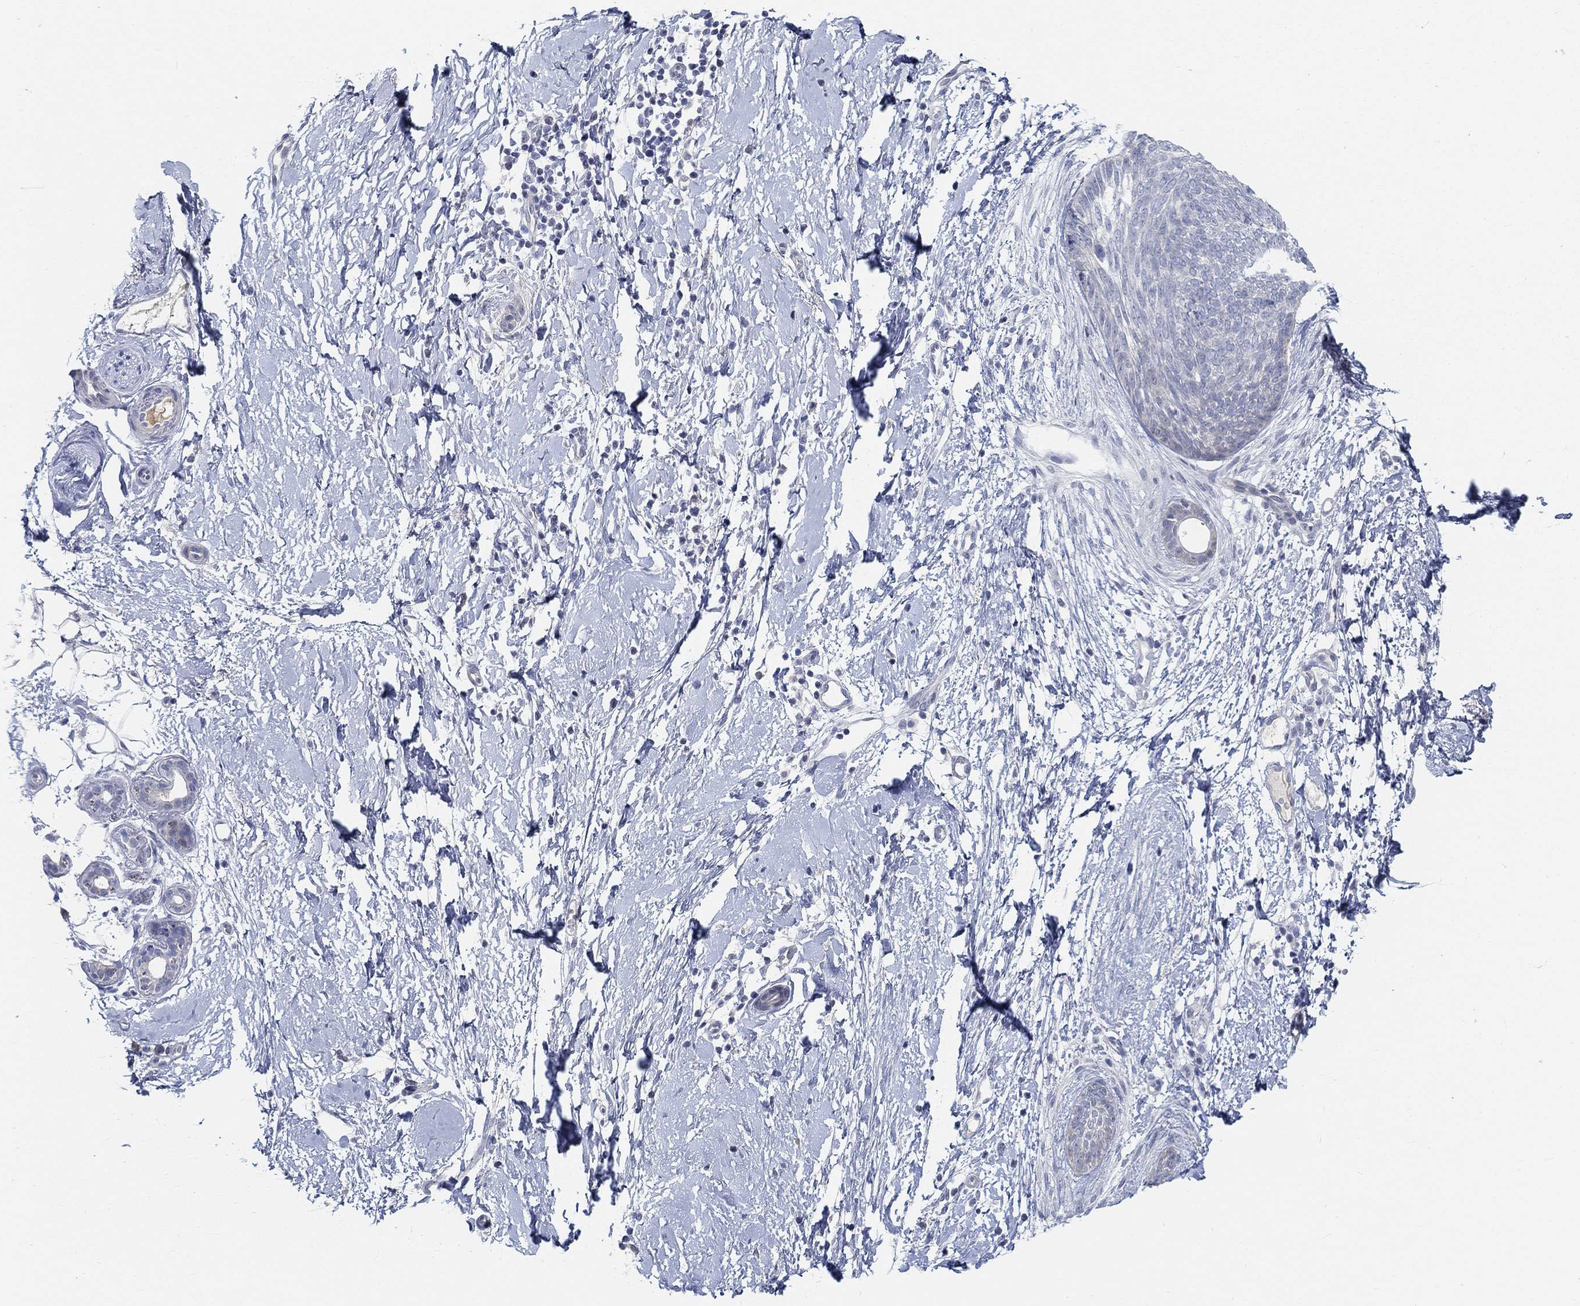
{"staining": {"intensity": "negative", "quantity": "none", "location": "none"}, "tissue": "skin cancer", "cell_type": "Tumor cells", "image_type": "cancer", "snomed": [{"axis": "morphology", "description": "Normal tissue, NOS"}, {"axis": "morphology", "description": "Basal cell carcinoma"}, {"axis": "topography", "description": "Skin"}], "caption": "An immunohistochemistry micrograph of skin basal cell carcinoma is shown. There is no staining in tumor cells of skin basal cell carcinoma.", "gene": "SNTG2", "patient": {"sex": "male", "age": 84}}